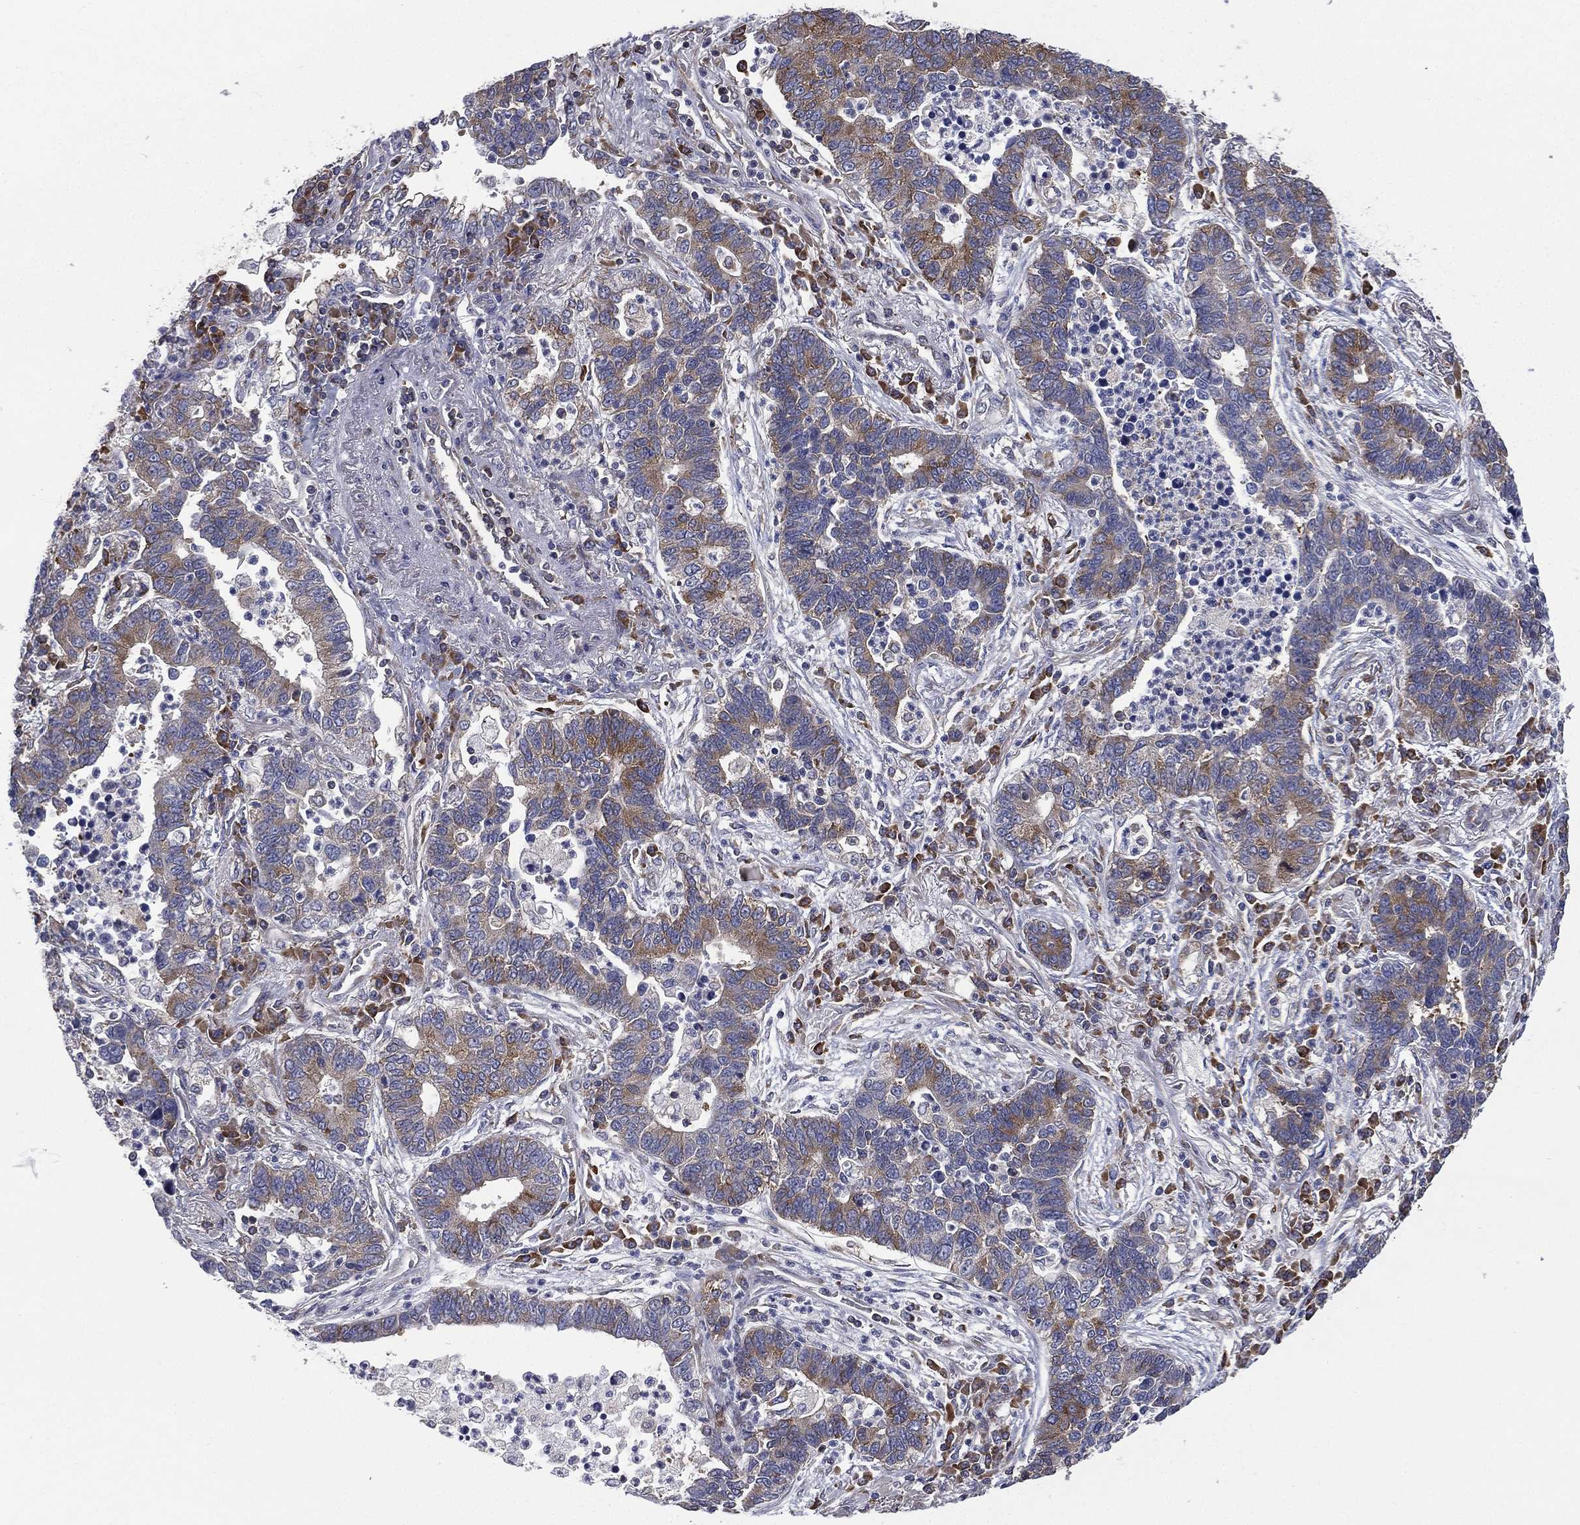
{"staining": {"intensity": "moderate", "quantity": "25%-75%", "location": "cytoplasmic/membranous"}, "tissue": "lung cancer", "cell_type": "Tumor cells", "image_type": "cancer", "snomed": [{"axis": "morphology", "description": "Adenocarcinoma, NOS"}, {"axis": "topography", "description": "Lung"}], "caption": "Human adenocarcinoma (lung) stained with a brown dye reveals moderate cytoplasmic/membranous positive expression in approximately 25%-75% of tumor cells.", "gene": "FARSA", "patient": {"sex": "female", "age": 57}}